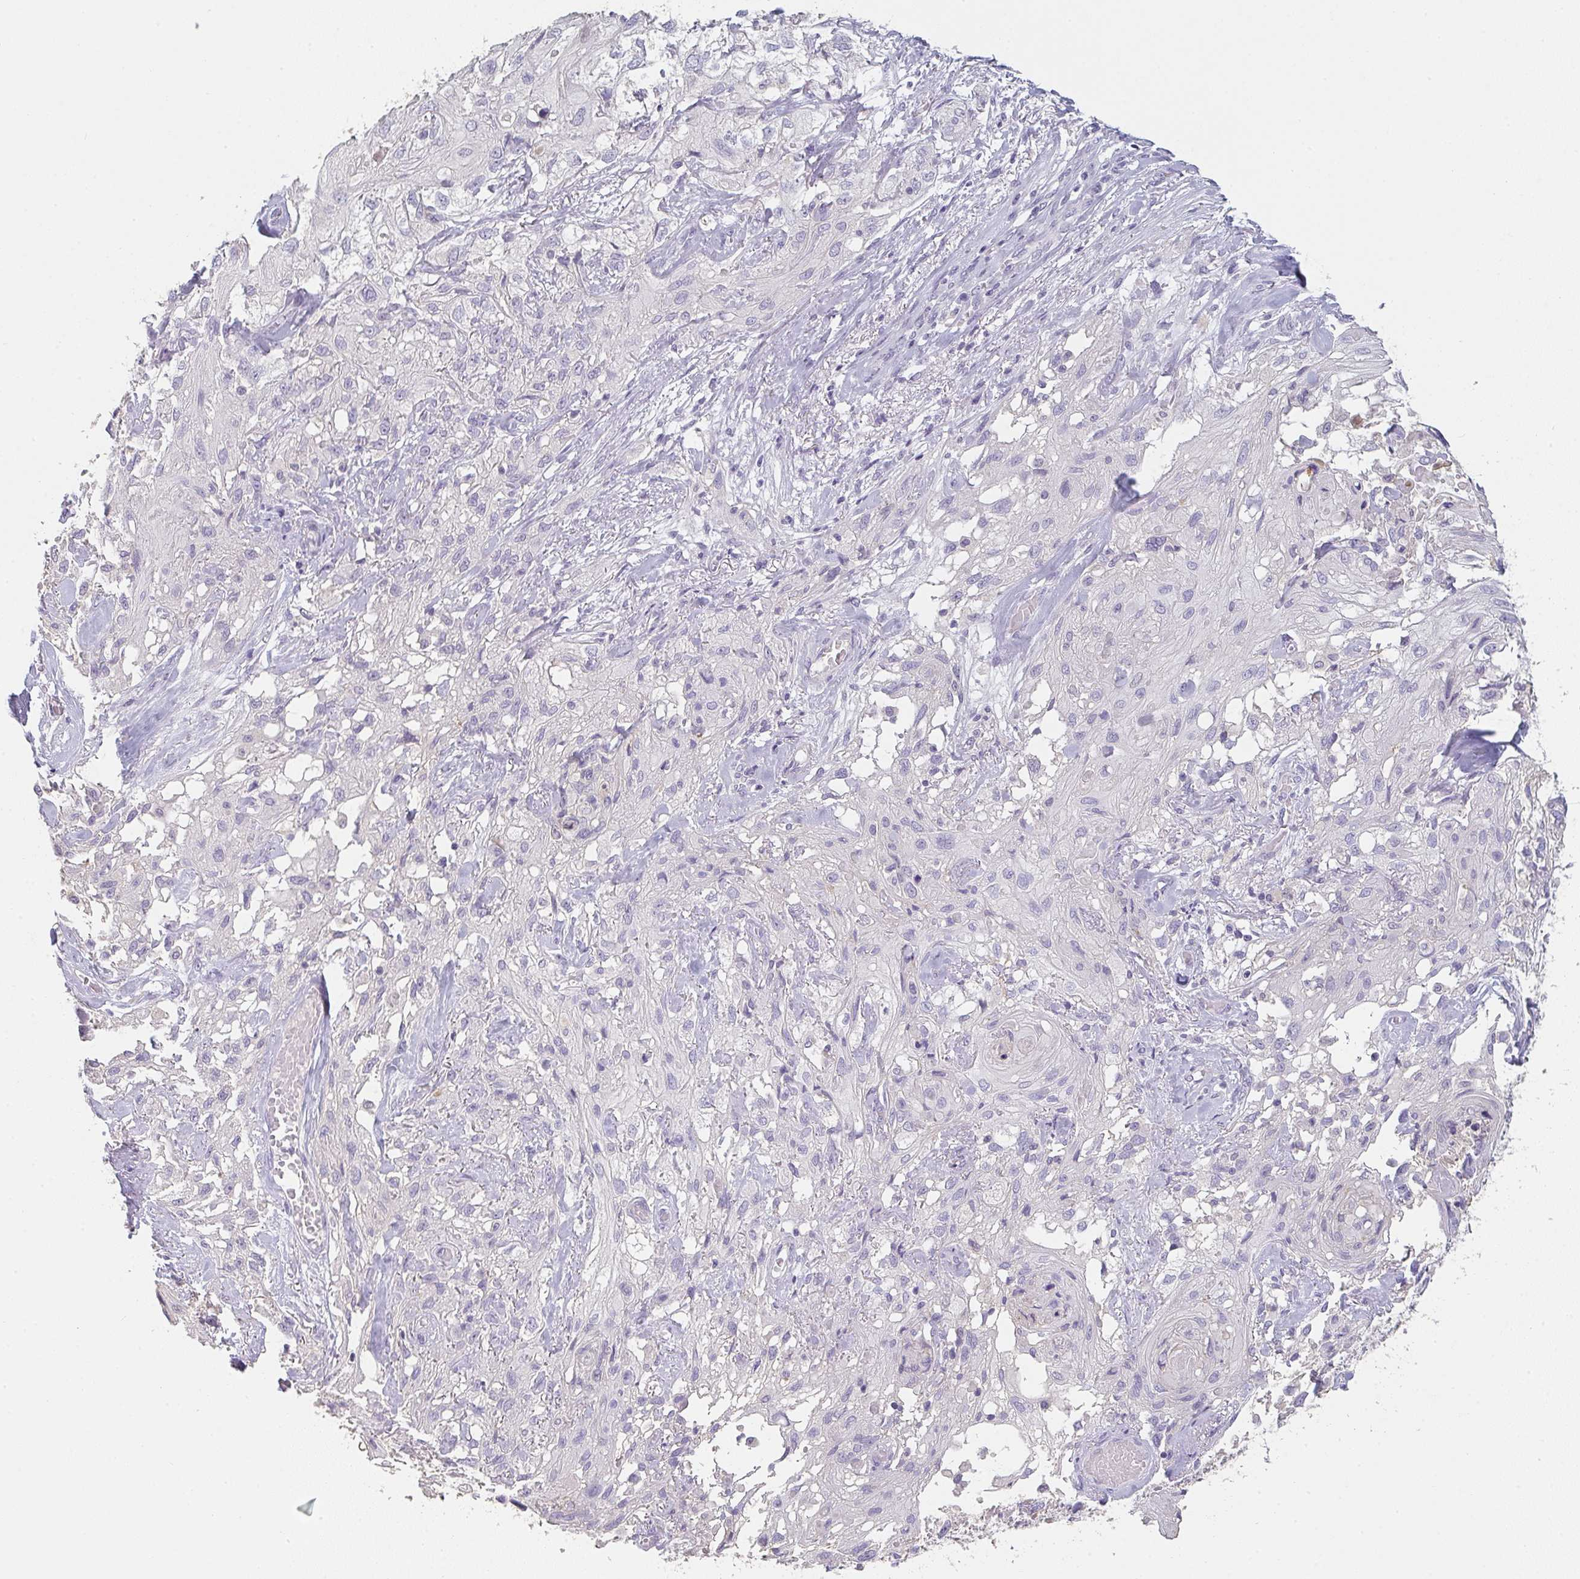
{"staining": {"intensity": "negative", "quantity": "none", "location": "none"}, "tissue": "skin cancer", "cell_type": "Tumor cells", "image_type": "cancer", "snomed": [{"axis": "morphology", "description": "Squamous cell carcinoma, NOS"}, {"axis": "topography", "description": "Skin"}, {"axis": "topography", "description": "Vulva"}], "caption": "Micrograph shows no protein positivity in tumor cells of skin cancer (squamous cell carcinoma) tissue. (Stains: DAB immunohistochemistry with hematoxylin counter stain, Microscopy: brightfield microscopy at high magnification).", "gene": "C1QTNF8", "patient": {"sex": "female", "age": 86}}